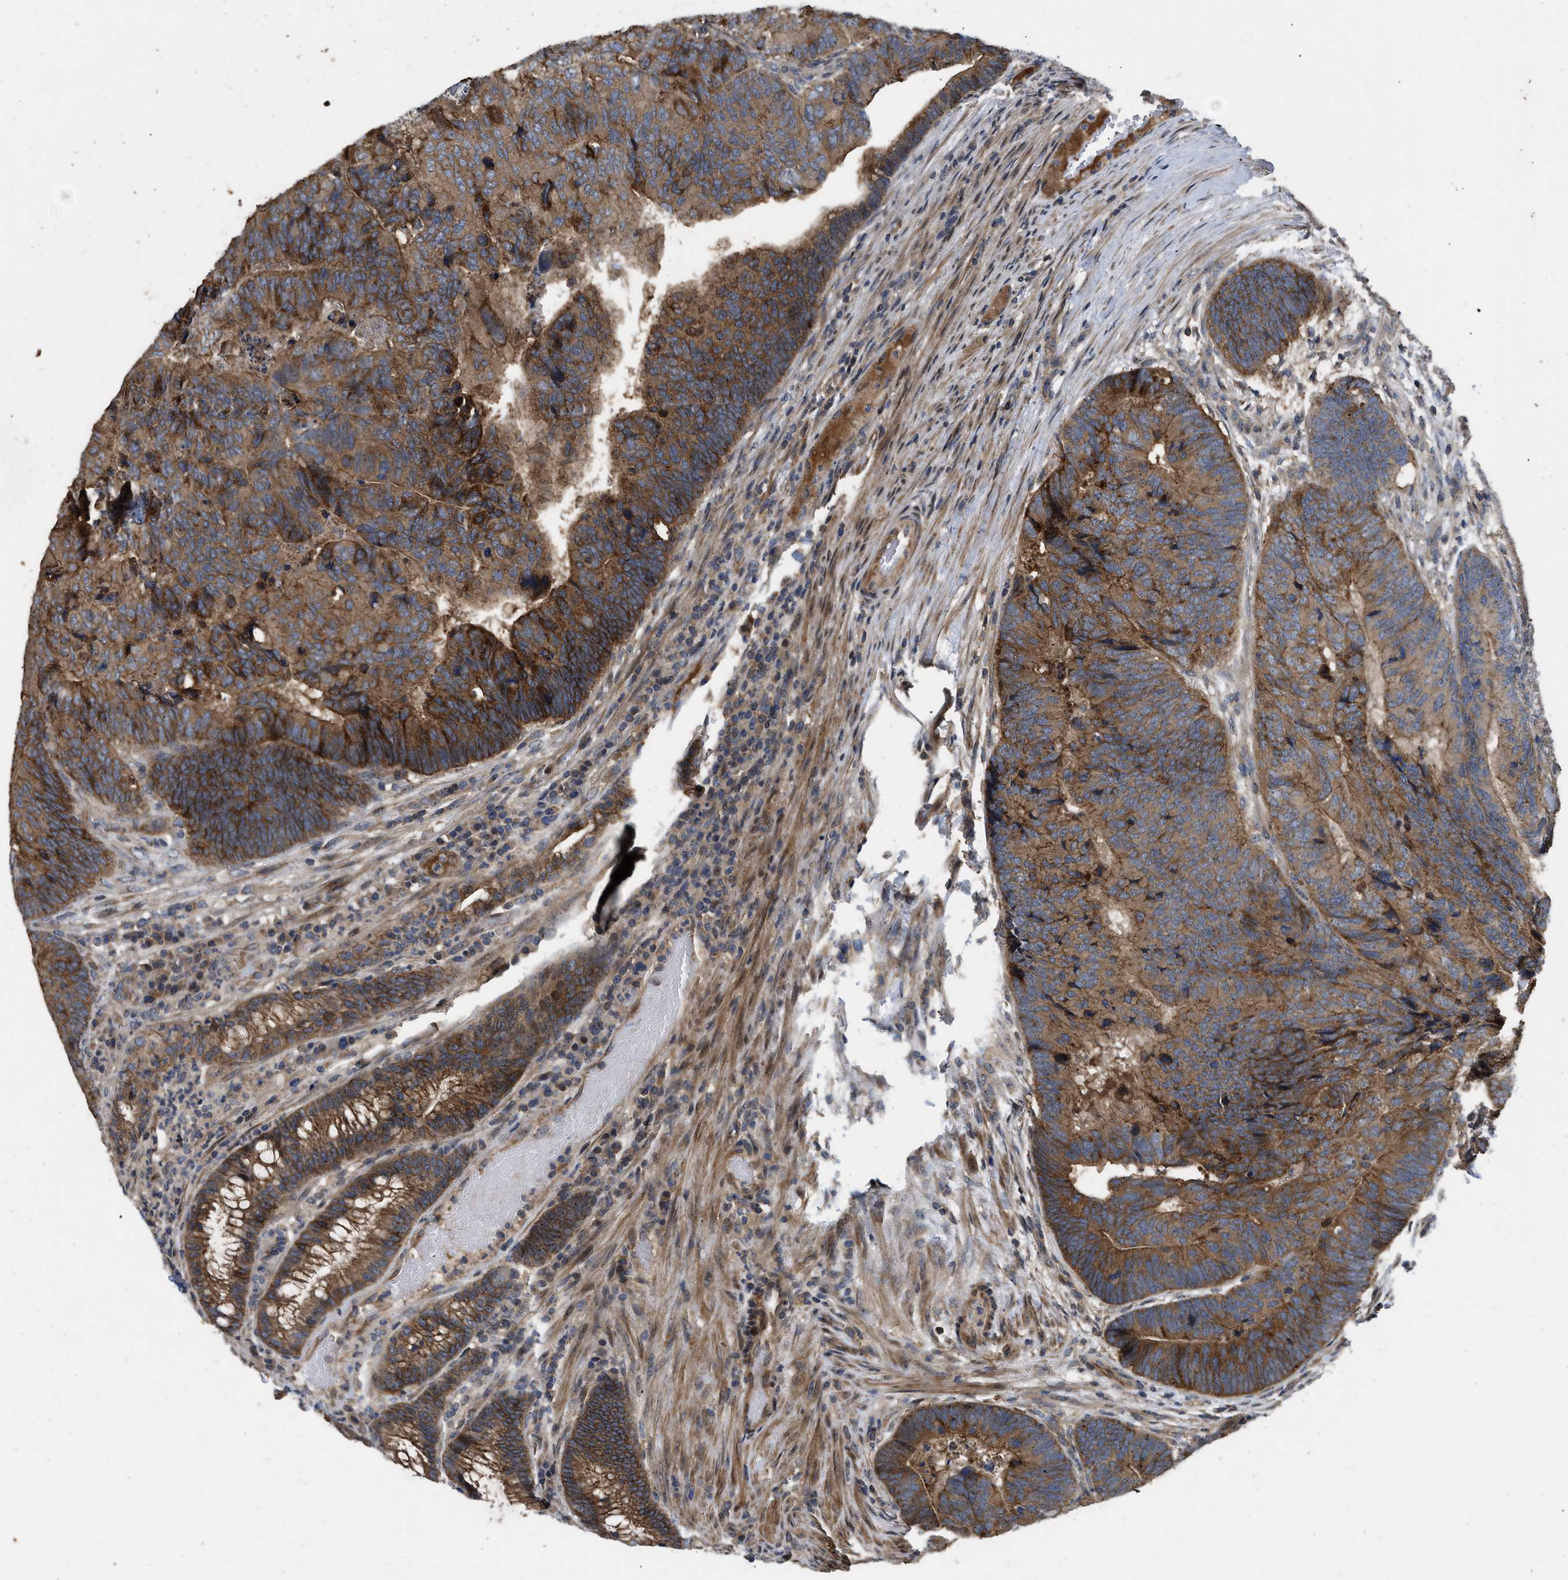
{"staining": {"intensity": "strong", "quantity": ">75%", "location": "cytoplasmic/membranous"}, "tissue": "colorectal cancer", "cell_type": "Tumor cells", "image_type": "cancer", "snomed": [{"axis": "morphology", "description": "Adenocarcinoma, NOS"}, {"axis": "topography", "description": "Colon"}], "caption": "A histopathology image of colorectal cancer stained for a protein demonstrates strong cytoplasmic/membranous brown staining in tumor cells.", "gene": "PRDM14", "patient": {"sex": "female", "age": 67}}